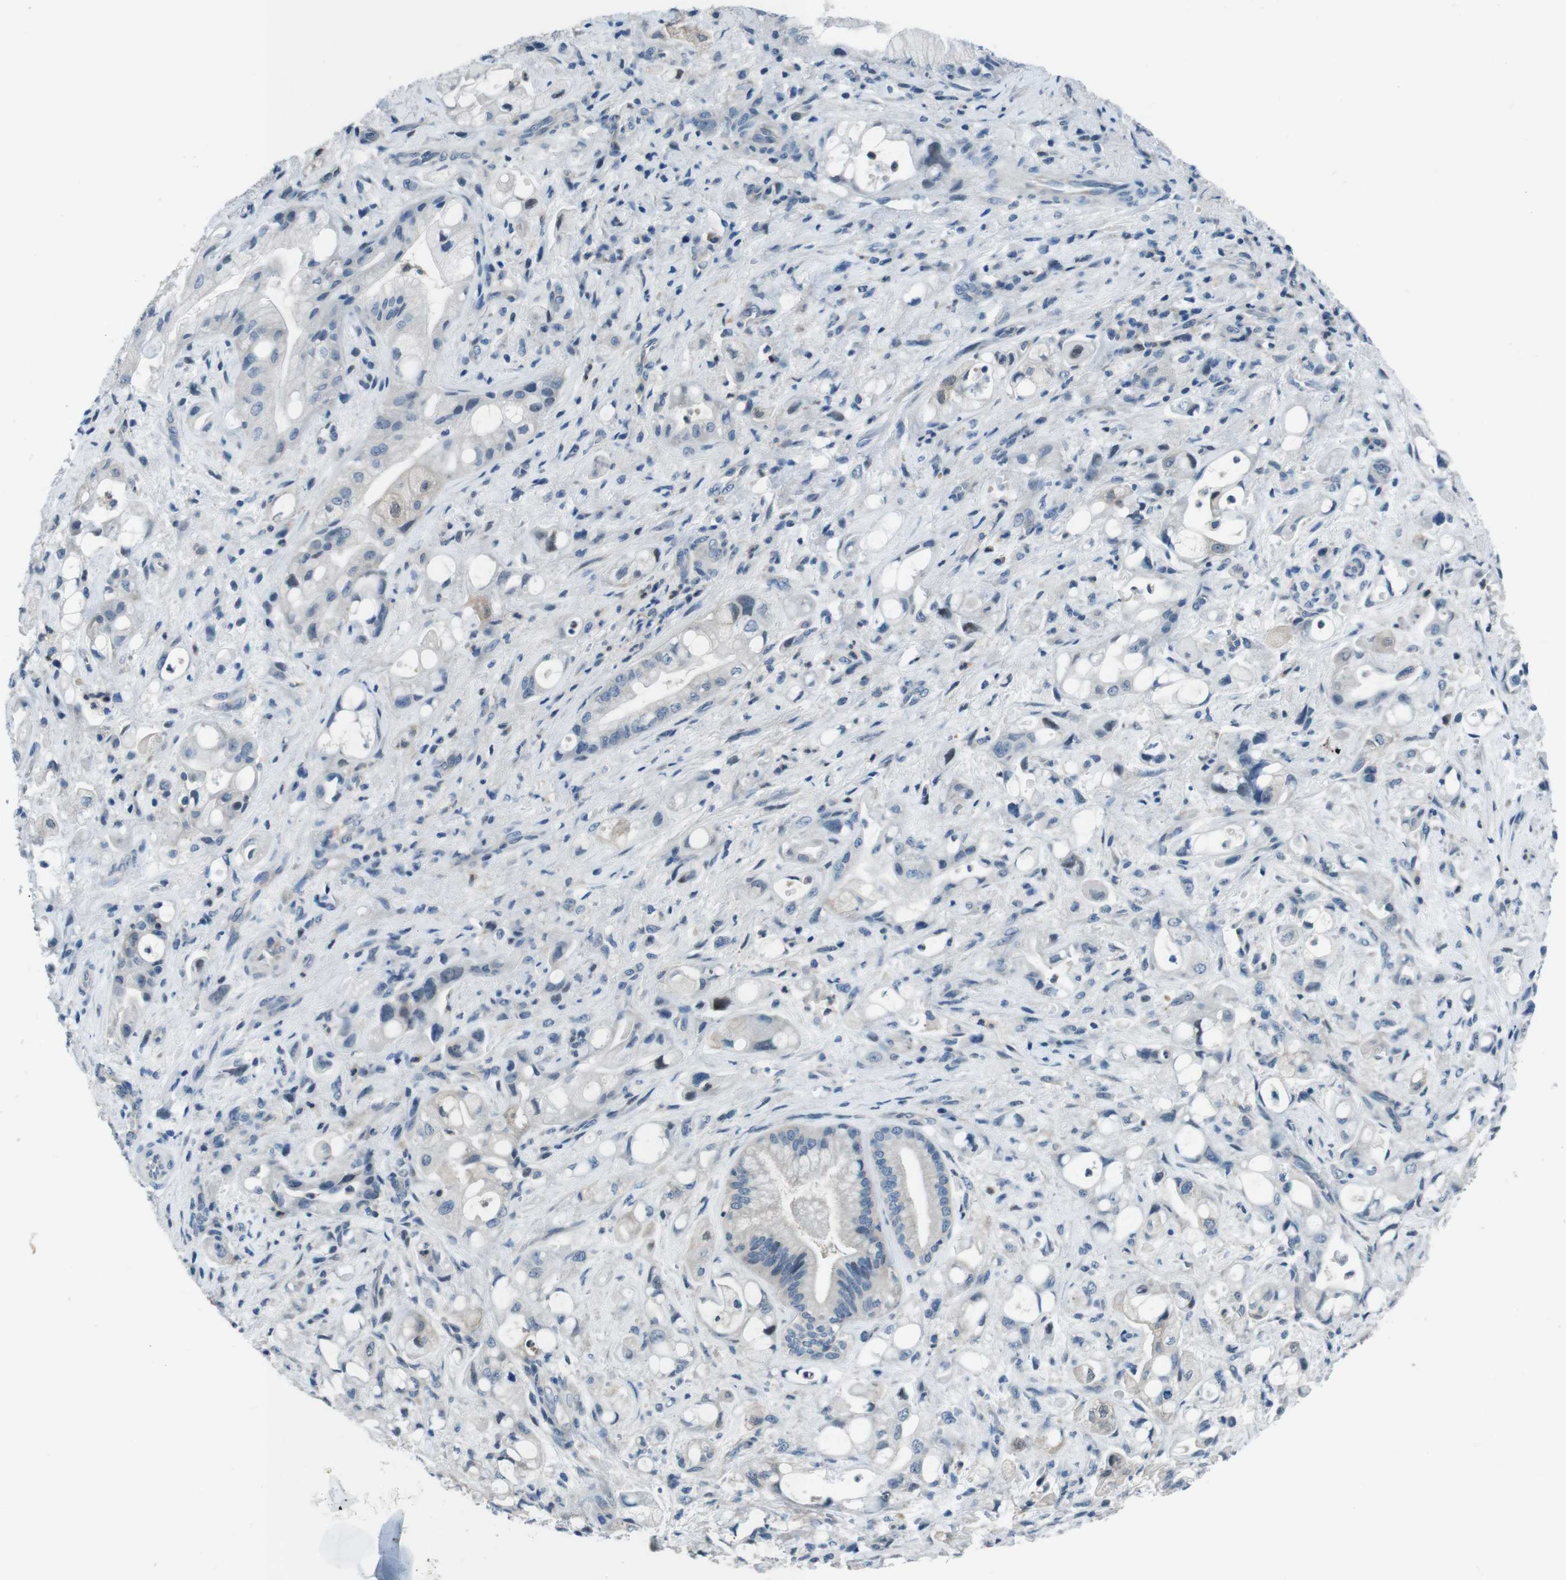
{"staining": {"intensity": "weak", "quantity": "<25%", "location": "cytoplasmic/membranous,nuclear"}, "tissue": "pancreatic cancer", "cell_type": "Tumor cells", "image_type": "cancer", "snomed": [{"axis": "morphology", "description": "Adenocarcinoma, NOS"}, {"axis": "topography", "description": "Pancreas"}], "caption": "Immunohistochemical staining of adenocarcinoma (pancreatic) displays no significant expression in tumor cells. (Stains: DAB (3,3'-diaminobenzidine) immunohistochemistry with hematoxylin counter stain, Microscopy: brightfield microscopy at high magnification).", "gene": "NANOS2", "patient": {"sex": "male", "age": 79}}